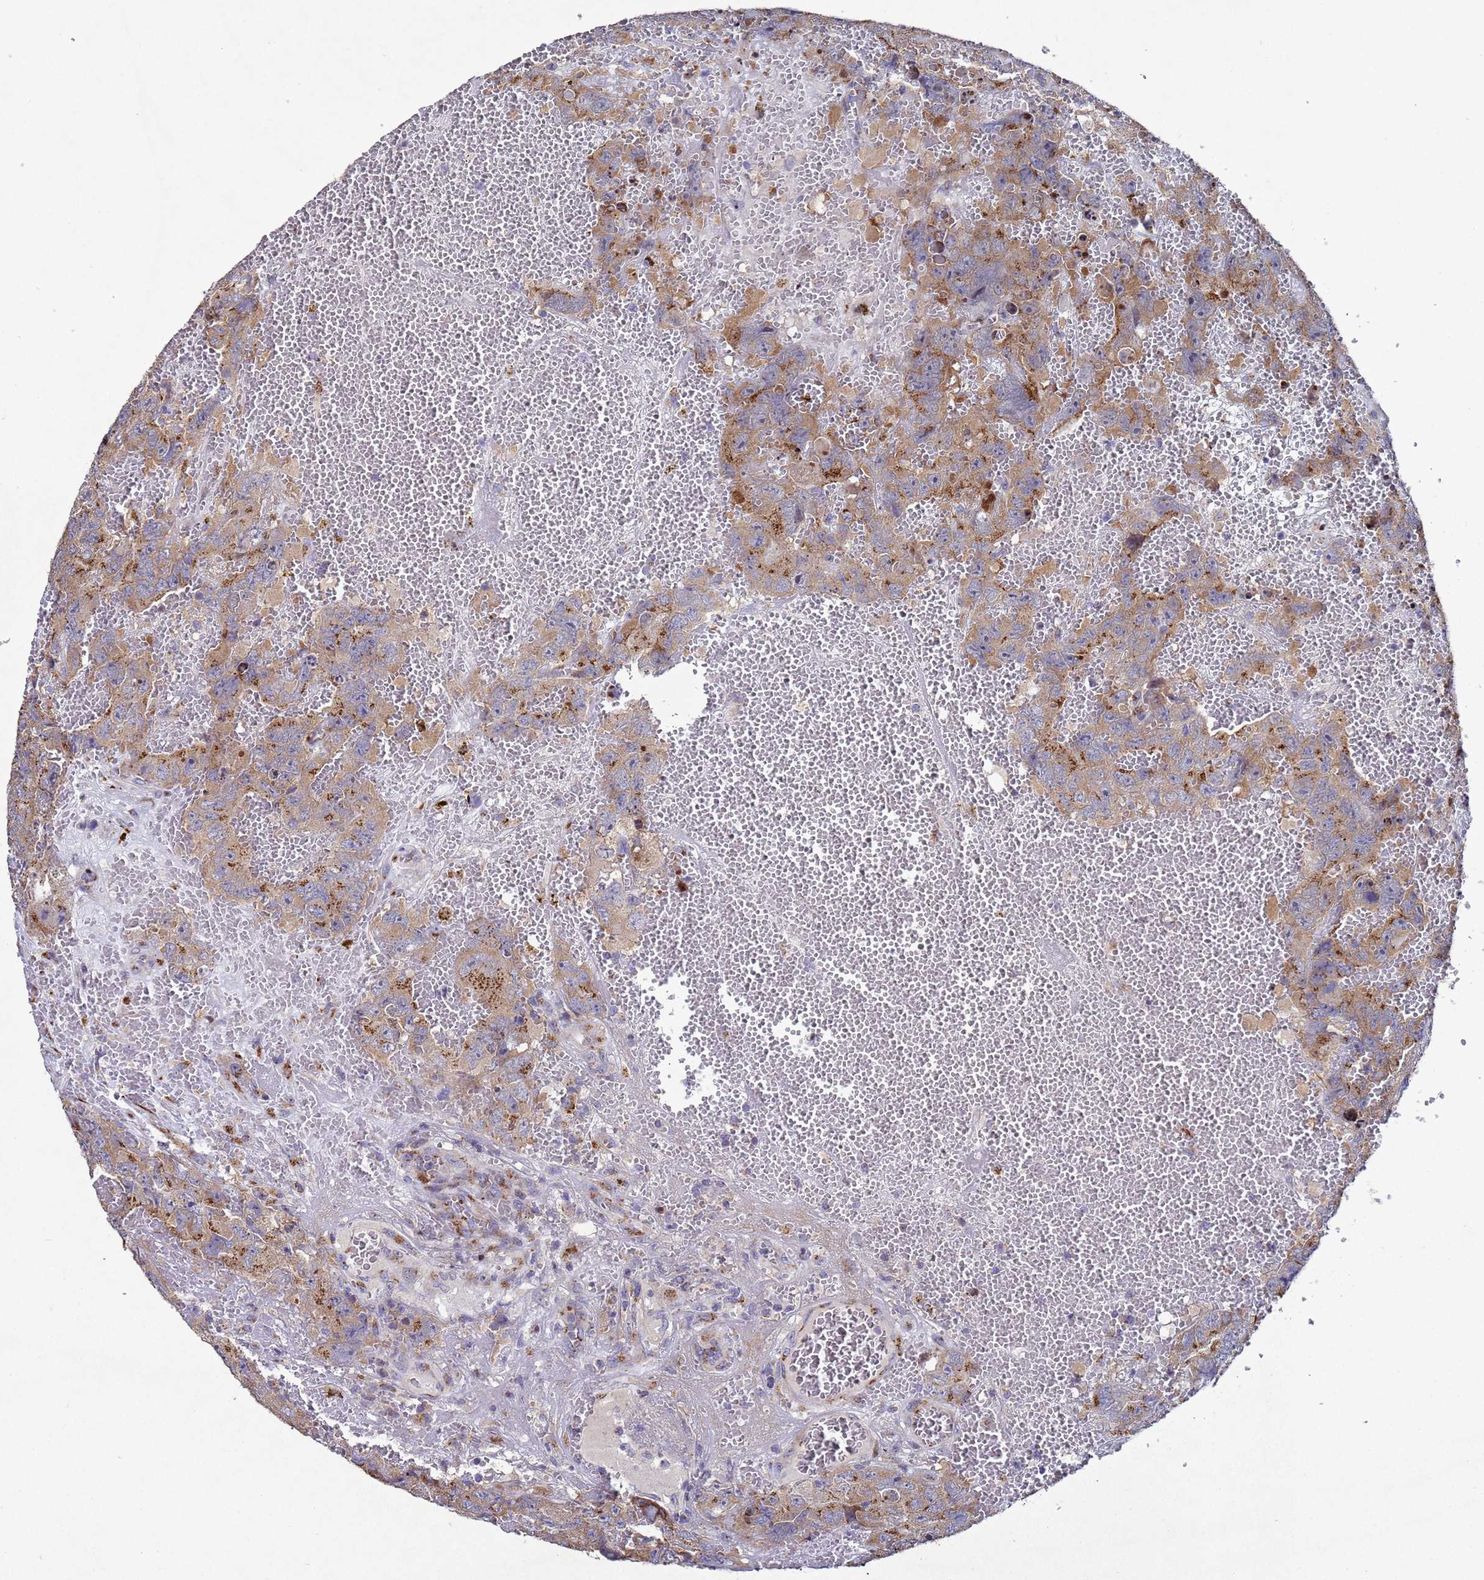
{"staining": {"intensity": "moderate", "quantity": ">75%", "location": "cytoplasmic/membranous"}, "tissue": "testis cancer", "cell_type": "Tumor cells", "image_type": "cancer", "snomed": [{"axis": "morphology", "description": "Carcinoma, Embryonal, NOS"}, {"axis": "topography", "description": "Testis"}], "caption": "Immunohistochemistry photomicrograph of neoplastic tissue: testis cancer (embryonal carcinoma) stained using immunohistochemistry (IHC) demonstrates medium levels of moderate protein expression localized specifically in the cytoplasmic/membranous of tumor cells, appearing as a cytoplasmic/membranous brown color.", "gene": "NSUN6", "patient": {"sex": "male", "age": 45}}